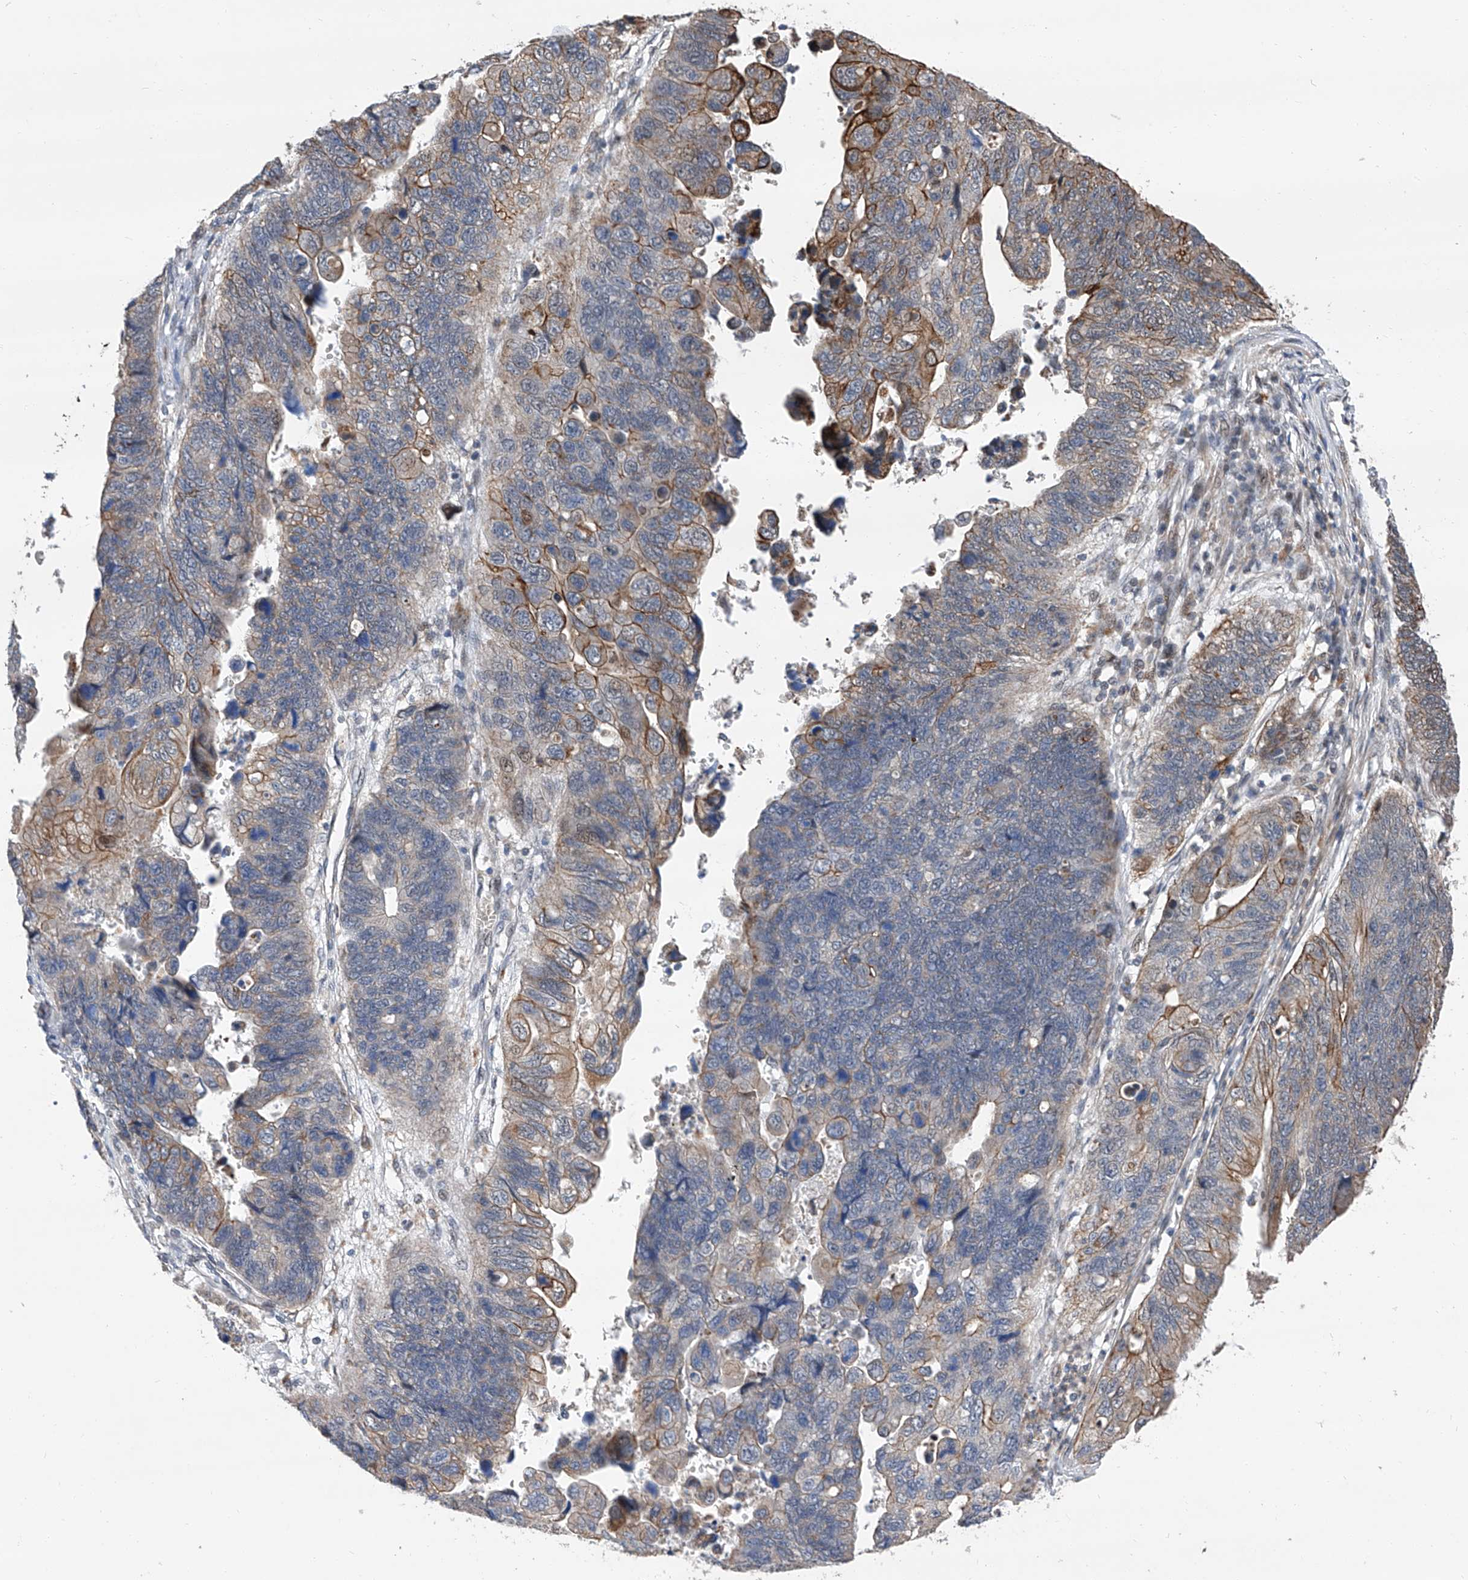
{"staining": {"intensity": "strong", "quantity": "<25%", "location": "cytoplasmic/membranous"}, "tissue": "stomach cancer", "cell_type": "Tumor cells", "image_type": "cancer", "snomed": [{"axis": "morphology", "description": "Adenocarcinoma, NOS"}, {"axis": "topography", "description": "Stomach"}], "caption": "Strong cytoplasmic/membranous positivity is seen in about <25% of tumor cells in stomach adenocarcinoma.", "gene": "FARP2", "patient": {"sex": "male", "age": 59}}